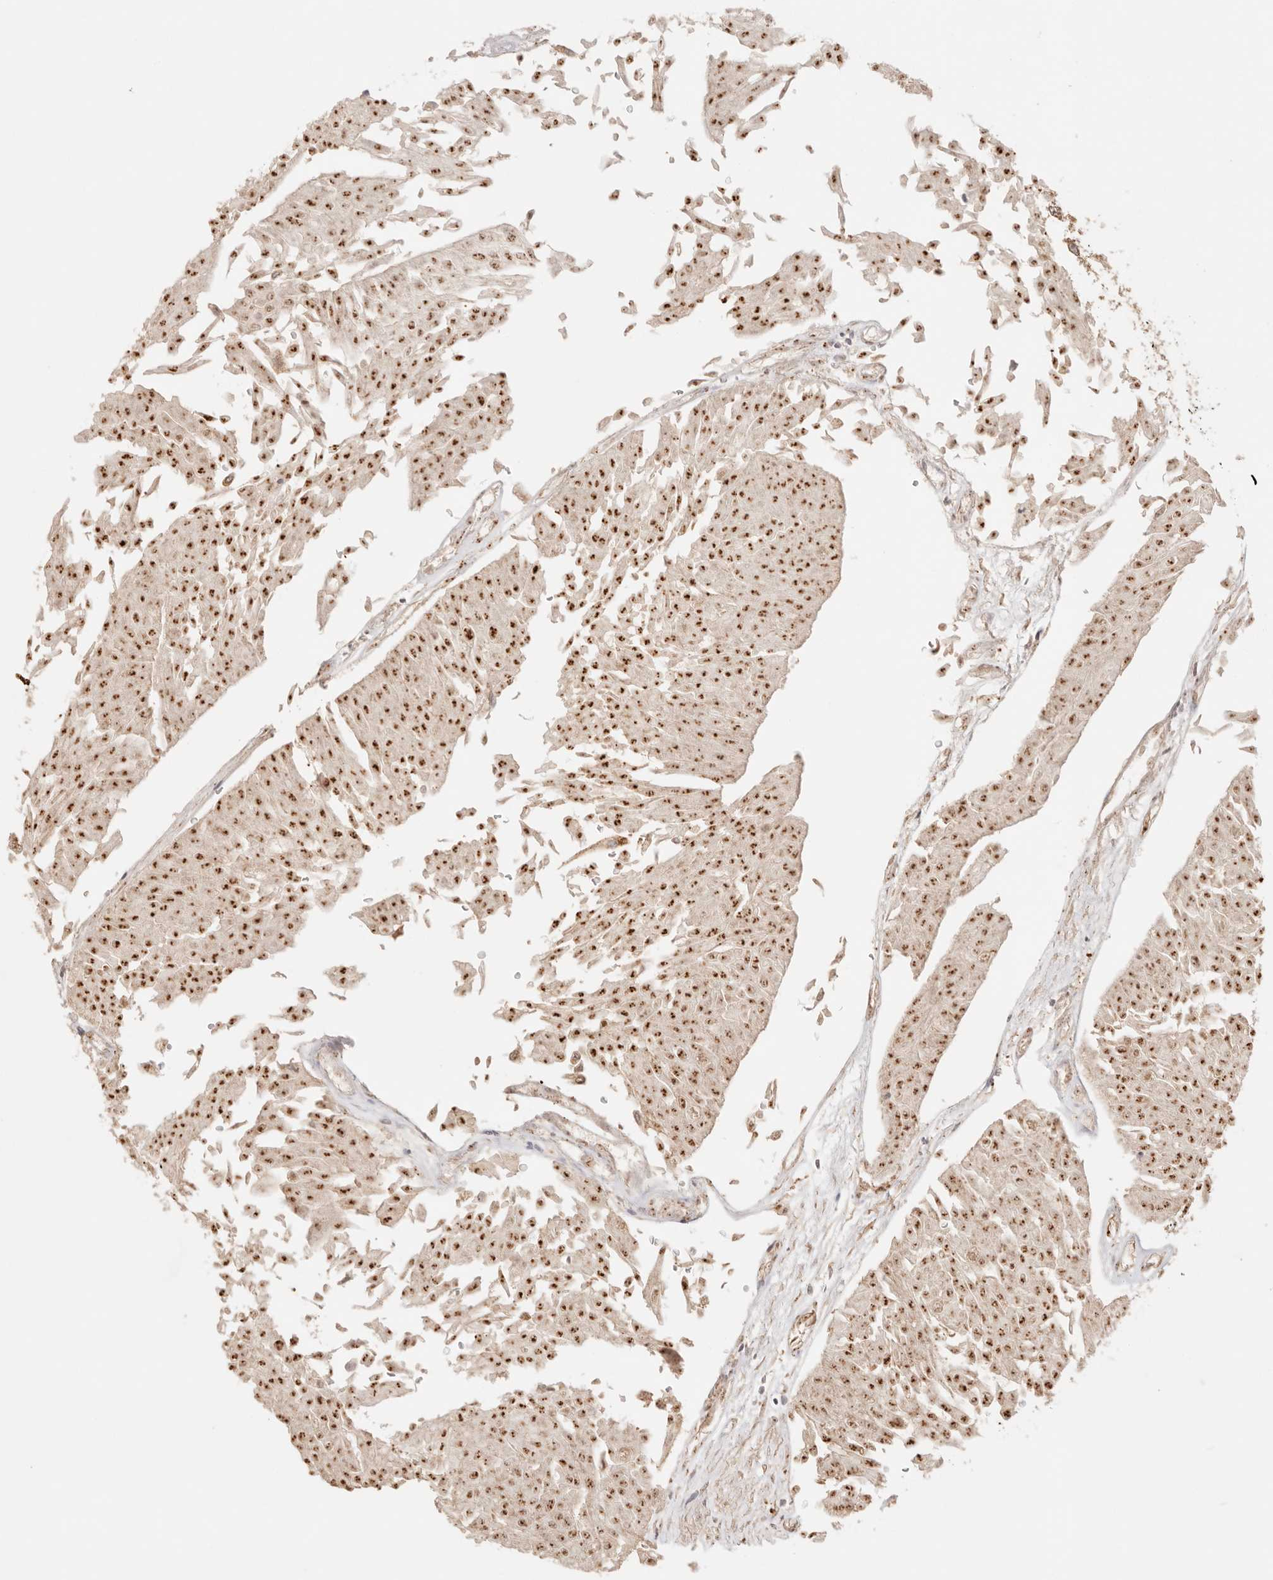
{"staining": {"intensity": "strong", "quantity": ">75%", "location": "nuclear"}, "tissue": "urothelial cancer", "cell_type": "Tumor cells", "image_type": "cancer", "snomed": [{"axis": "morphology", "description": "Urothelial carcinoma, Low grade"}, {"axis": "topography", "description": "Urinary bladder"}], "caption": "Human urothelial carcinoma (low-grade) stained with a brown dye shows strong nuclear positive positivity in approximately >75% of tumor cells.", "gene": "IL1R2", "patient": {"sex": "male", "age": 67}}